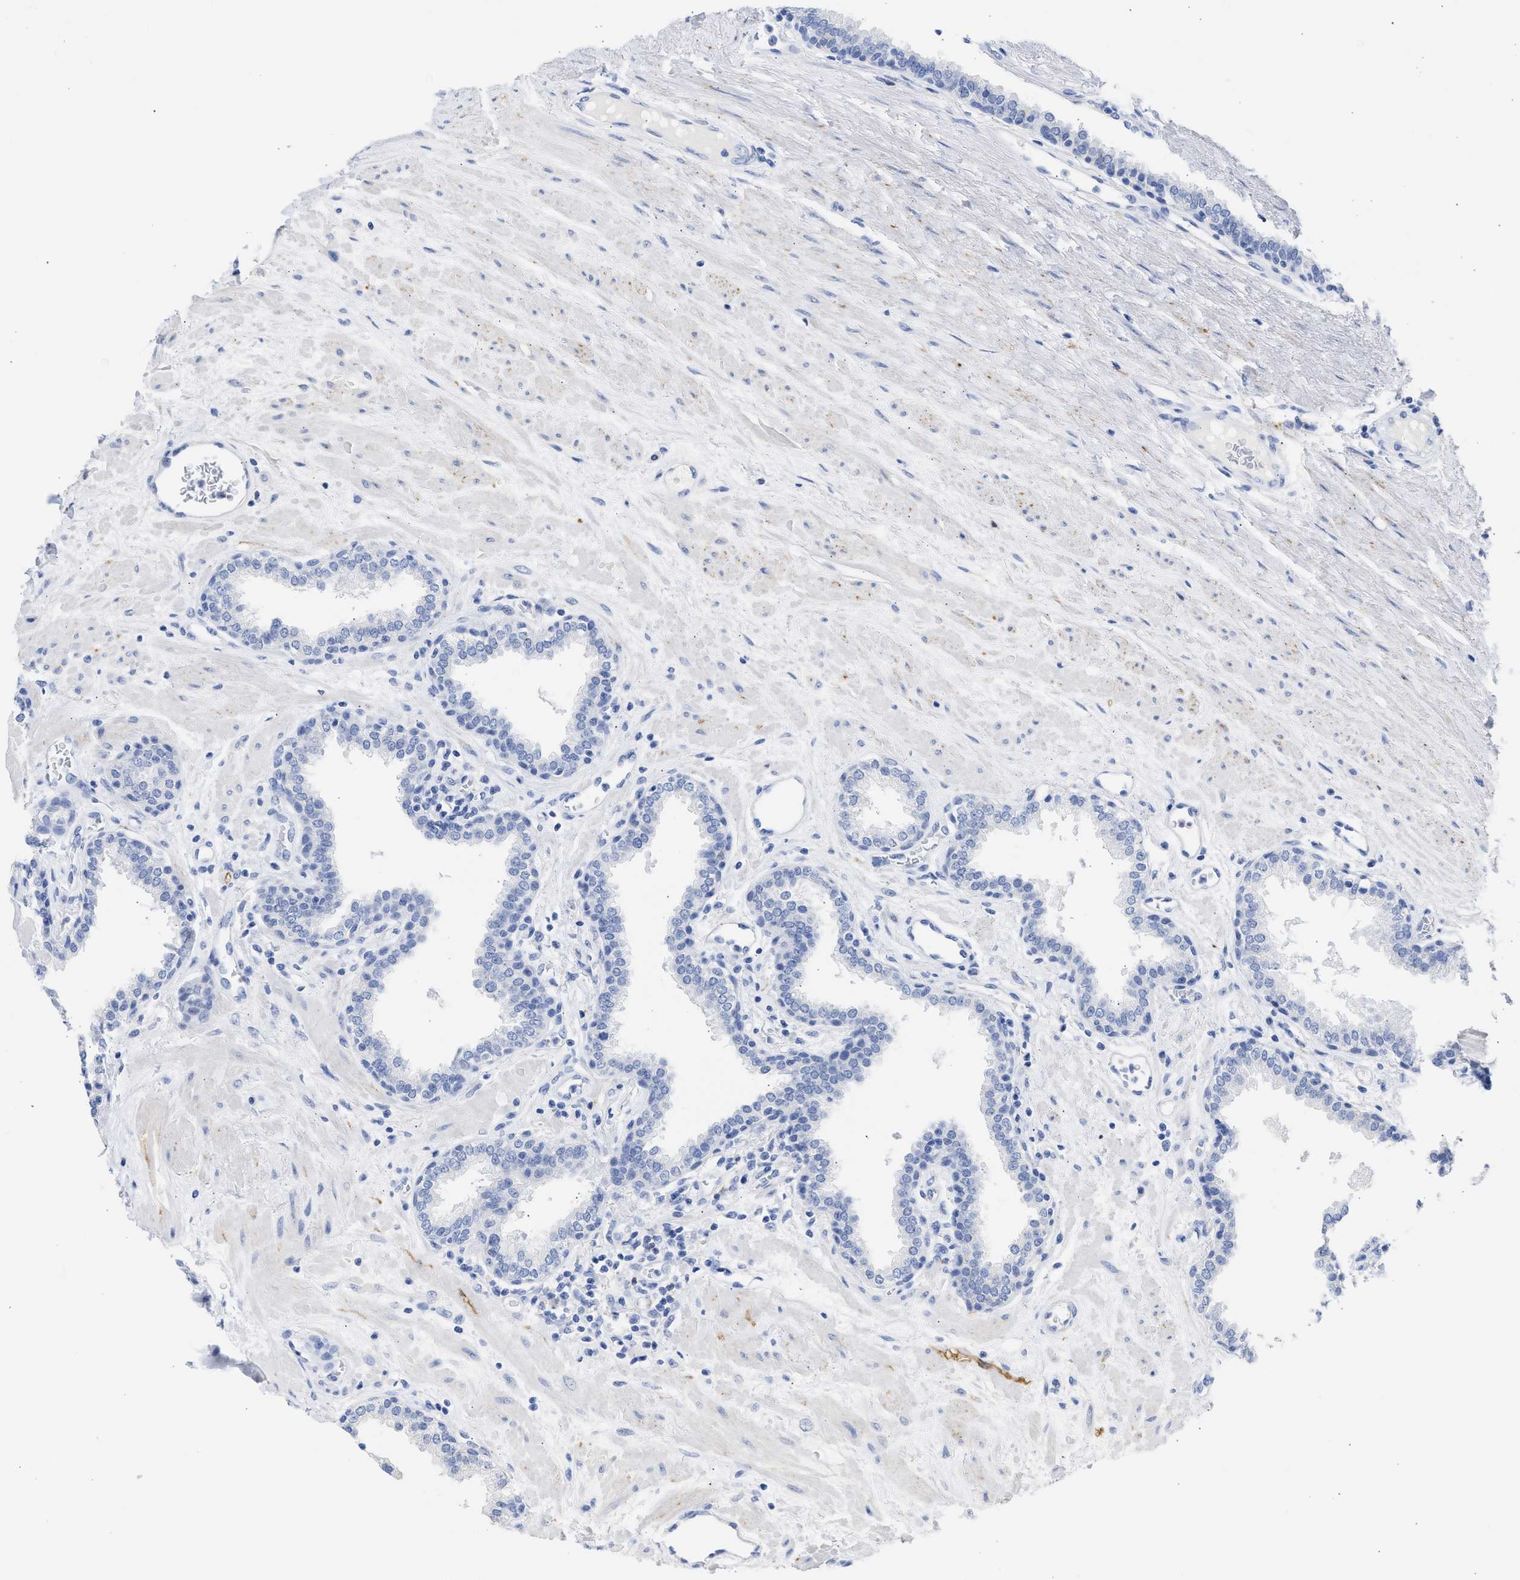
{"staining": {"intensity": "negative", "quantity": "none", "location": "none"}, "tissue": "prostate", "cell_type": "Glandular cells", "image_type": "normal", "snomed": [{"axis": "morphology", "description": "Normal tissue, NOS"}, {"axis": "topography", "description": "Prostate"}], "caption": "High power microscopy image of an immunohistochemistry (IHC) histopathology image of unremarkable prostate, revealing no significant positivity in glandular cells.", "gene": "NCAM1", "patient": {"sex": "male", "age": 51}}